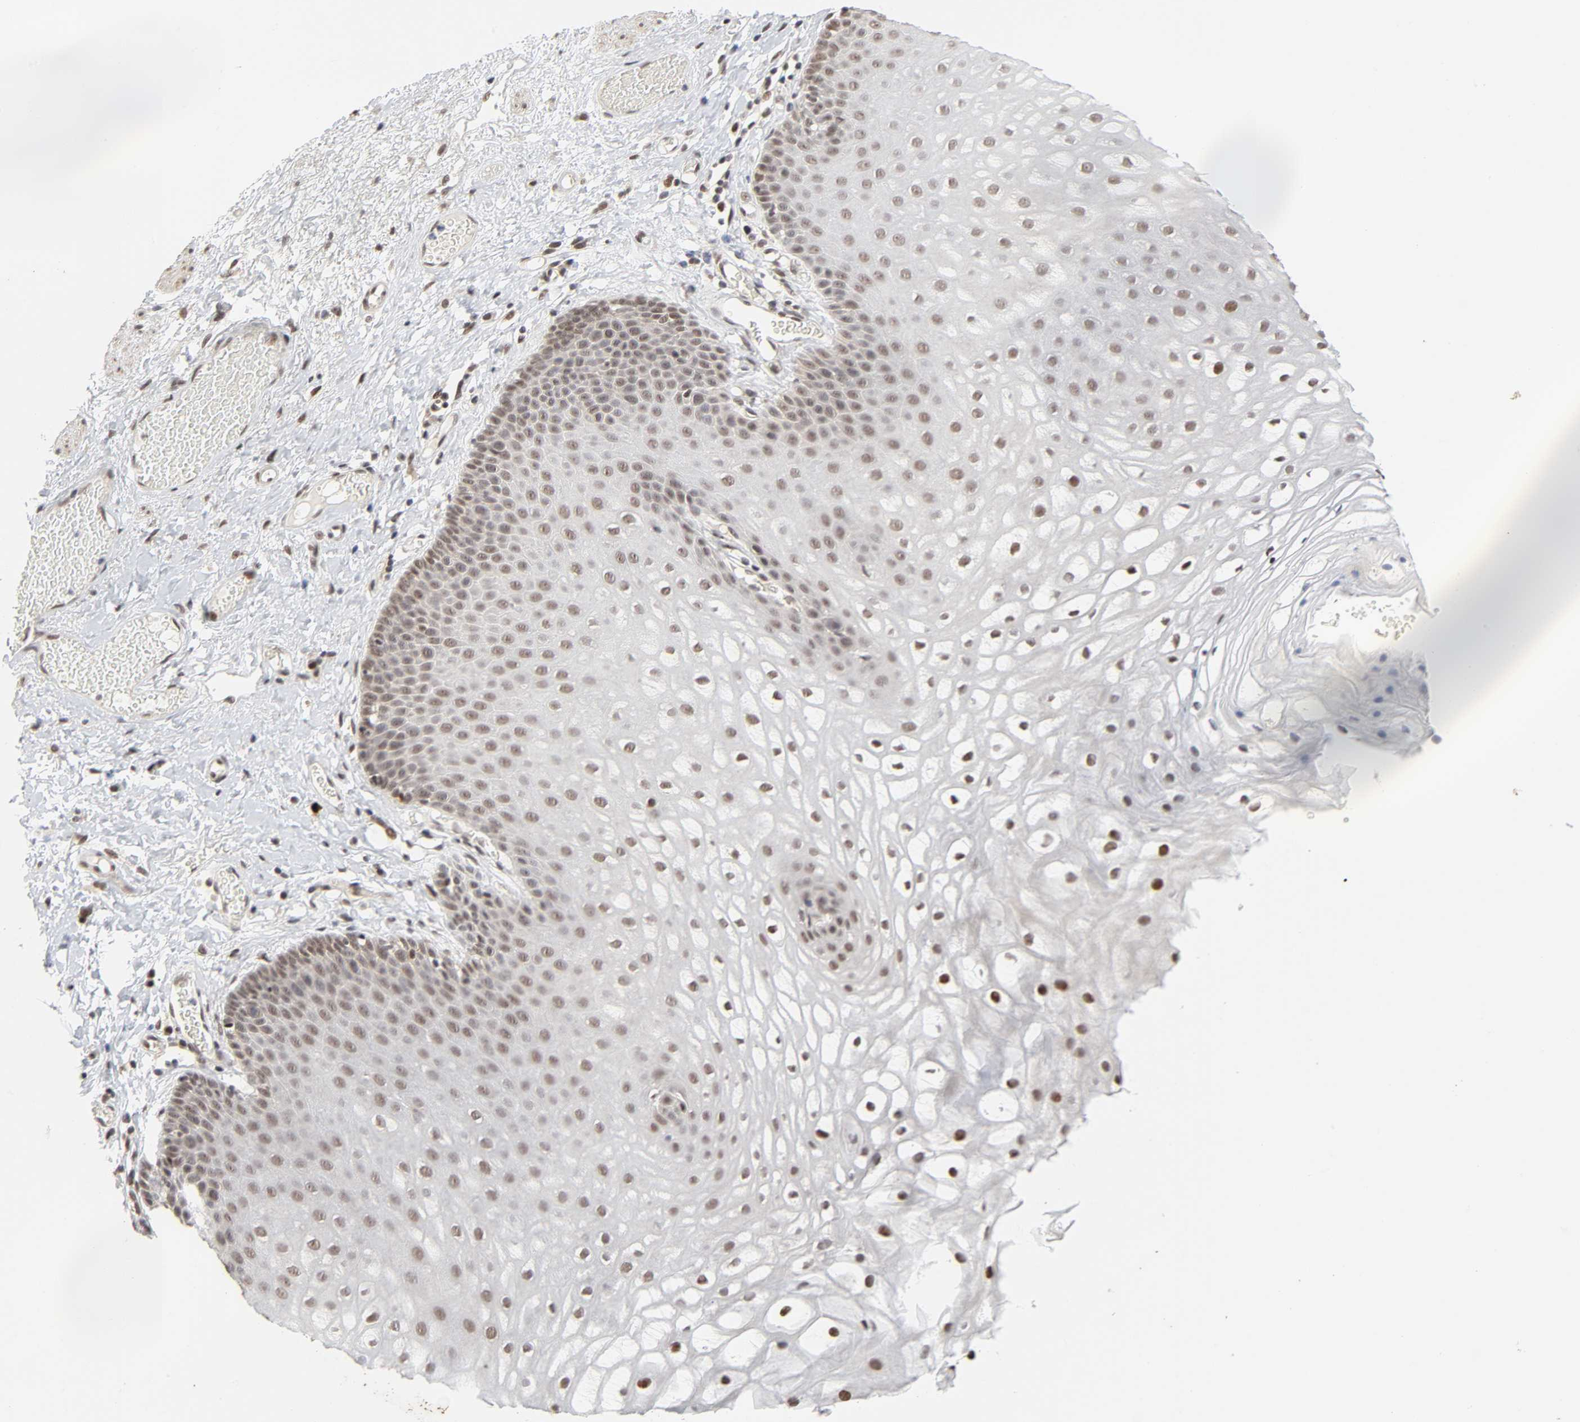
{"staining": {"intensity": "strong", "quantity": ">75%", "location": "cytoplasmic/membranous,nuclear"}, "tissue": "skin", "cell_type": "Epidermal cells", "image_type": "normal", "snomed": [{"axis": "morphology", "description": "Normal tissue, NOS"}, {"axis": "morphology", "description": "Hemorrhoids"}, {"axis": "morphology", "description": "Inflammation, NOS"}, {"axis": "topography", "description": "Anal"}], "caption": "A high-resolution photomicrograph shows IHC staining of benign skin, which demonstrates strong cytoplasmic/membranous,nuclear staining in approximately >75% of epidermal cells.", "gene": "ZKSCAN8", "patient": {"sex": "male", "age": 60}}